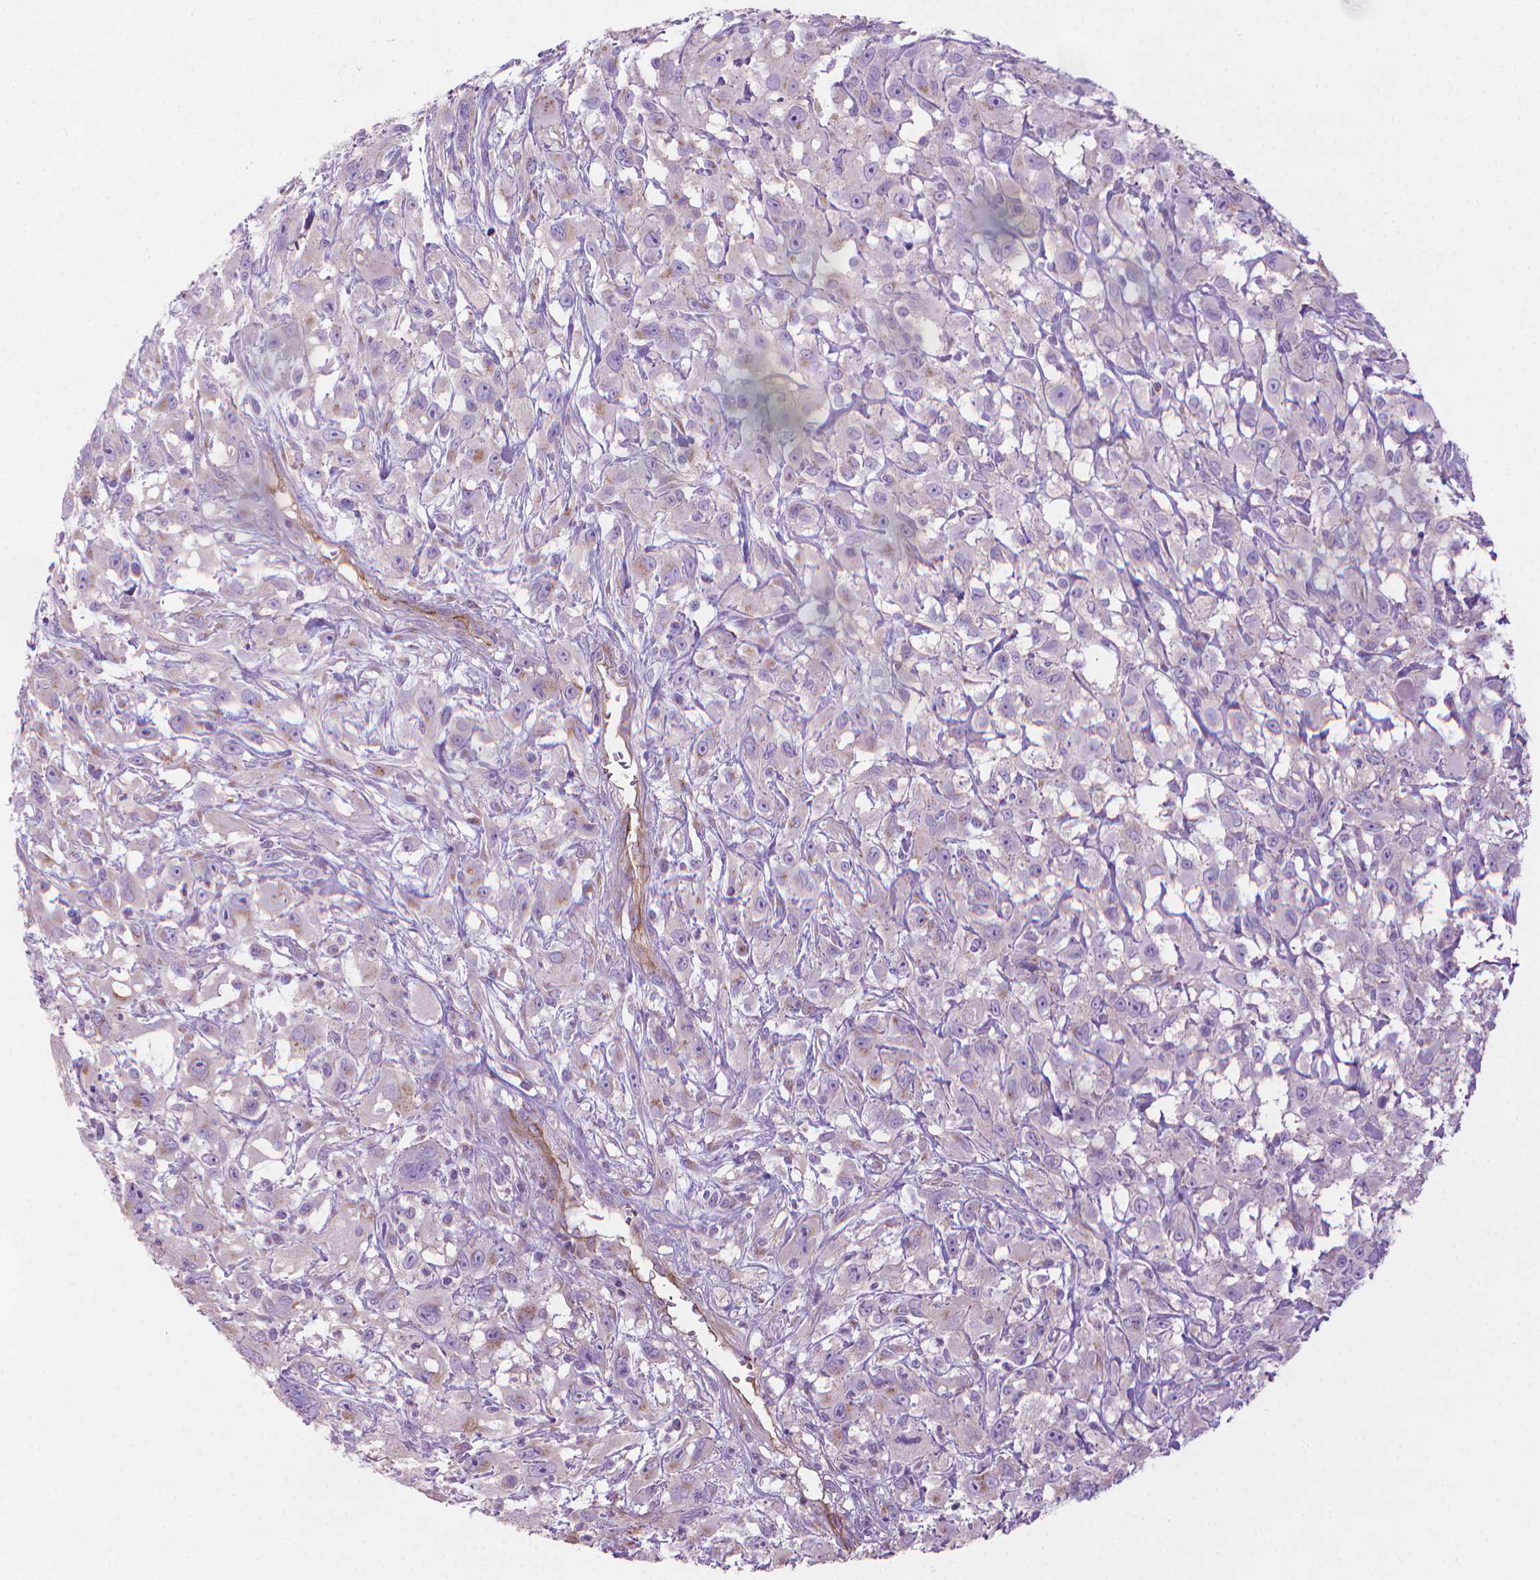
{"staining": {"intensity": "negative", "quantity": "none", "location": "none"}, "tissue": "head and neck cancer", "cell_type": "Tumor cells", "image_type": "cancer", "snomed": [{"axis": "morphology", "description": "Squamous cell carcinoma, NOS"}, {"axis": "morphology", "description": "Squamous cell carcinoma, metastatic, NOS"}, {"axis": "topography", "description": "Oral tissue"}, {"axis": "topography", "description": "Head-Neck"}], "caption": "DAB (3,3'-diaminobenzidine) immunohistochemical staining of head and neck cancer exhibits no significant expression in tumor cells.", "gene": "TENT5A", "patient": {"sex": "female", "age": 85}}